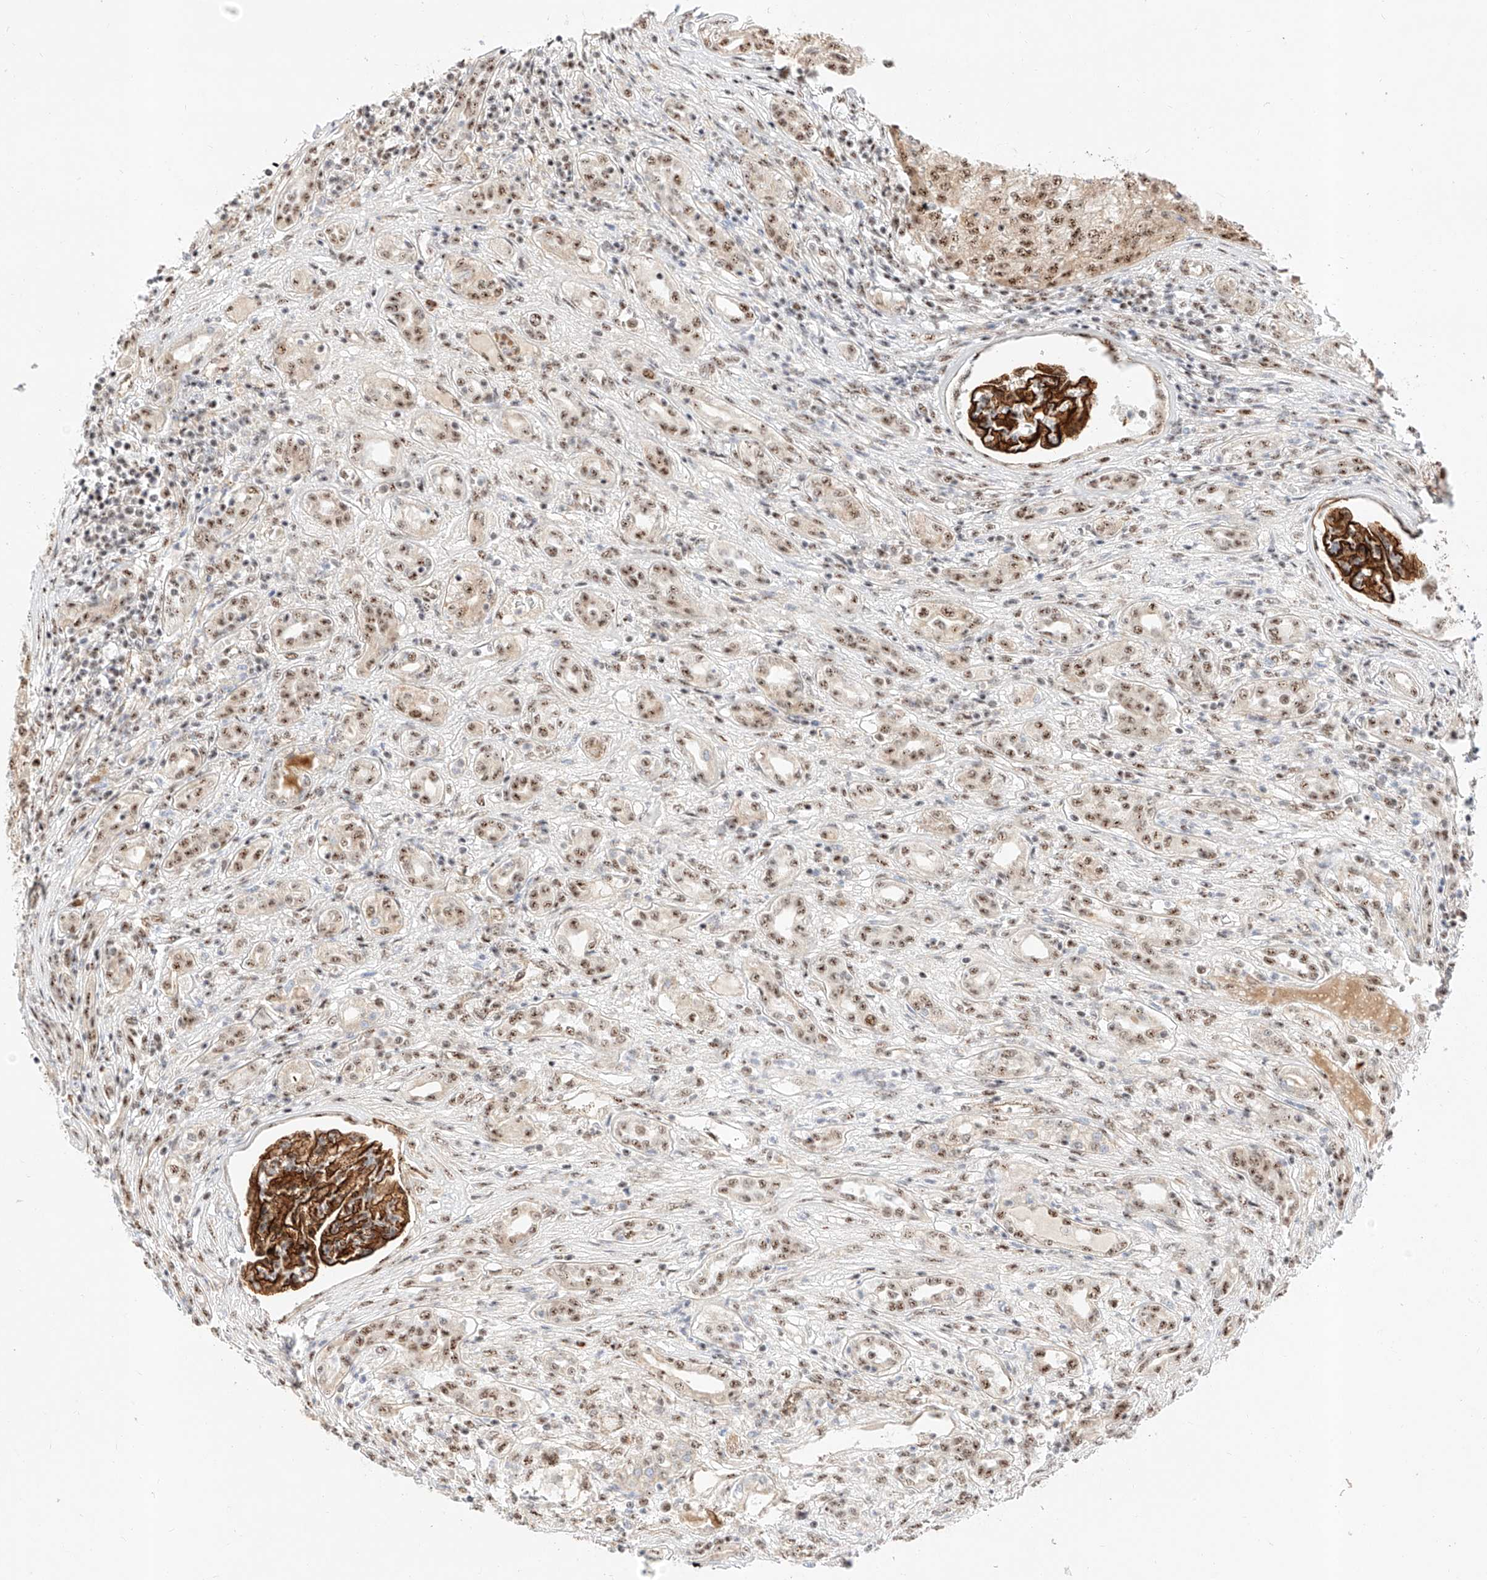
{"staining": {"intensity": "moderate", "quantity": ">75%", "location": "nuclear"}, "tissue": "renal cancer", "cell_type": "Tumor cells", "image_type": "cancer", "snomed": [{"axis": "morphology", "description": "Adenocarcinoma, NOS"}, {"axis": "topography", "description": "Kidney"}], "caption": "Adenocarcinoma (renal) stained with a protein marker shows moderate staining in tumor cells.", "gene": "ATXN7L2", "patient": {"sex": "female", "age": 54}}